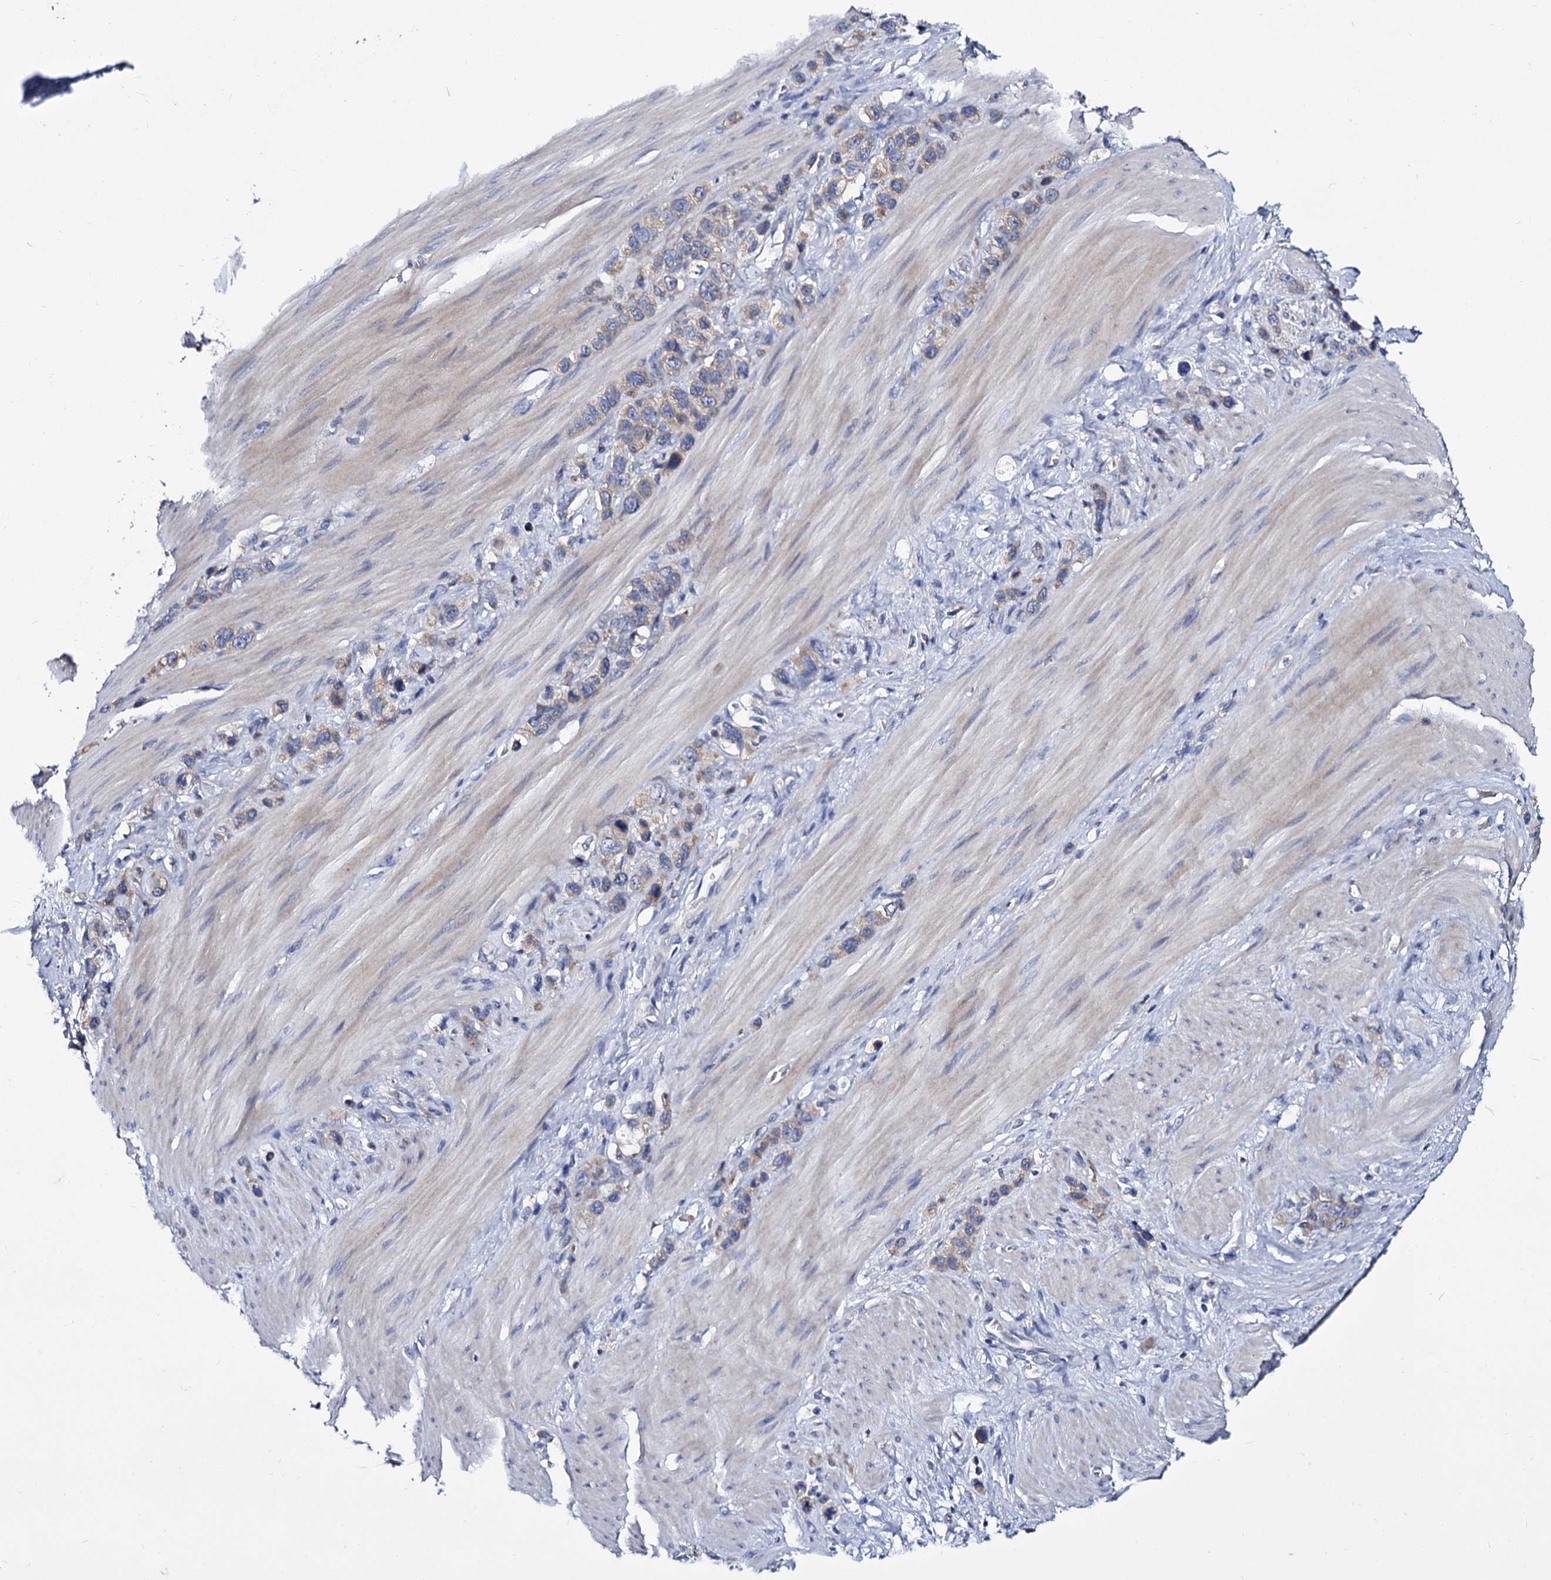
{"staining": {"intensity": "negative", "quantity": "none", "location": "none"}, "tissue": "stomach cancer", "cell_type": "Tumor cells", "image_type": "cancer", "snomed": [{"axis": "morphology", "description": "Adenocarcinoma, NOS"}, {"axis": "morphology", "description": "Adenocarcinoma, High grade"}, {"axis": "topography", "description": "Stomach, upper"}, {"axis": "topography", "description": "Stomach, lower"}], "caption": "Immunohistochemistry (IHC) of high-grade adenocarcinoma (stomach) demonstrates no staining in tumor cells.", "gene": "PANX2", "patient": {"sex": "female", "age": 65}}